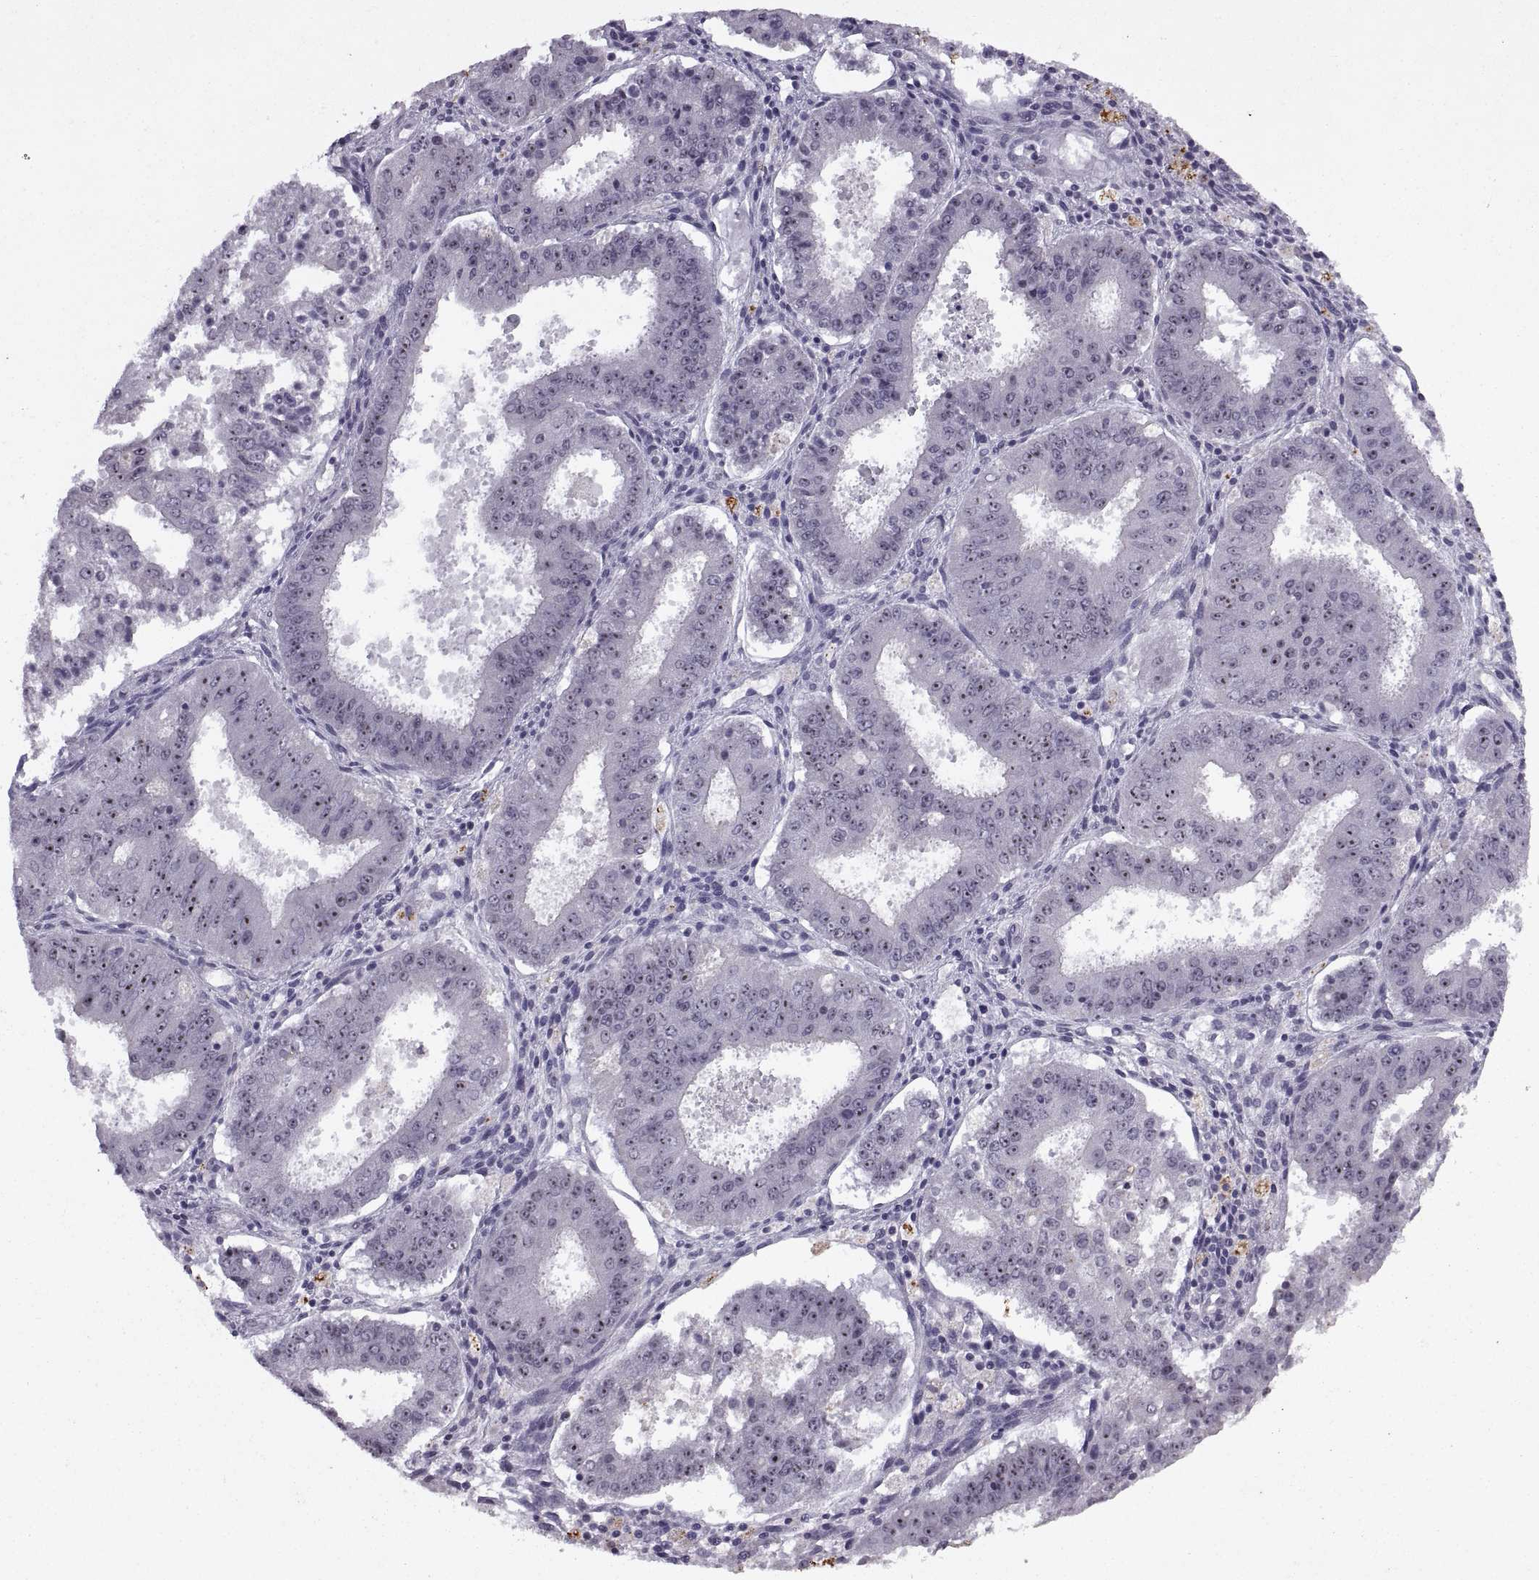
{"staining": {"intensity": "strong", "quantity": "25%-75%", "location": "nuclear"}, "tissue": "ovarian cancer", "cell_type": "Tumor cells", "image_type": "cancer", "snomed": [{"axis": "morphology", "description": "Carcinoma, endometroid"}, {"axis": "topography", "description": "Ovary"}], "caption": "This photomicrograph demonstrates ovarian cancer (endometroid carcinoma) stained with immunohistochemistry (IHC) to label a protein in brown. The nuclear of tumor cells show strong positivity for the protein. Nuclei are counter-stained blue.", "gene": "SINHCAF", "patient": {"sex": "female", "age": 42}}